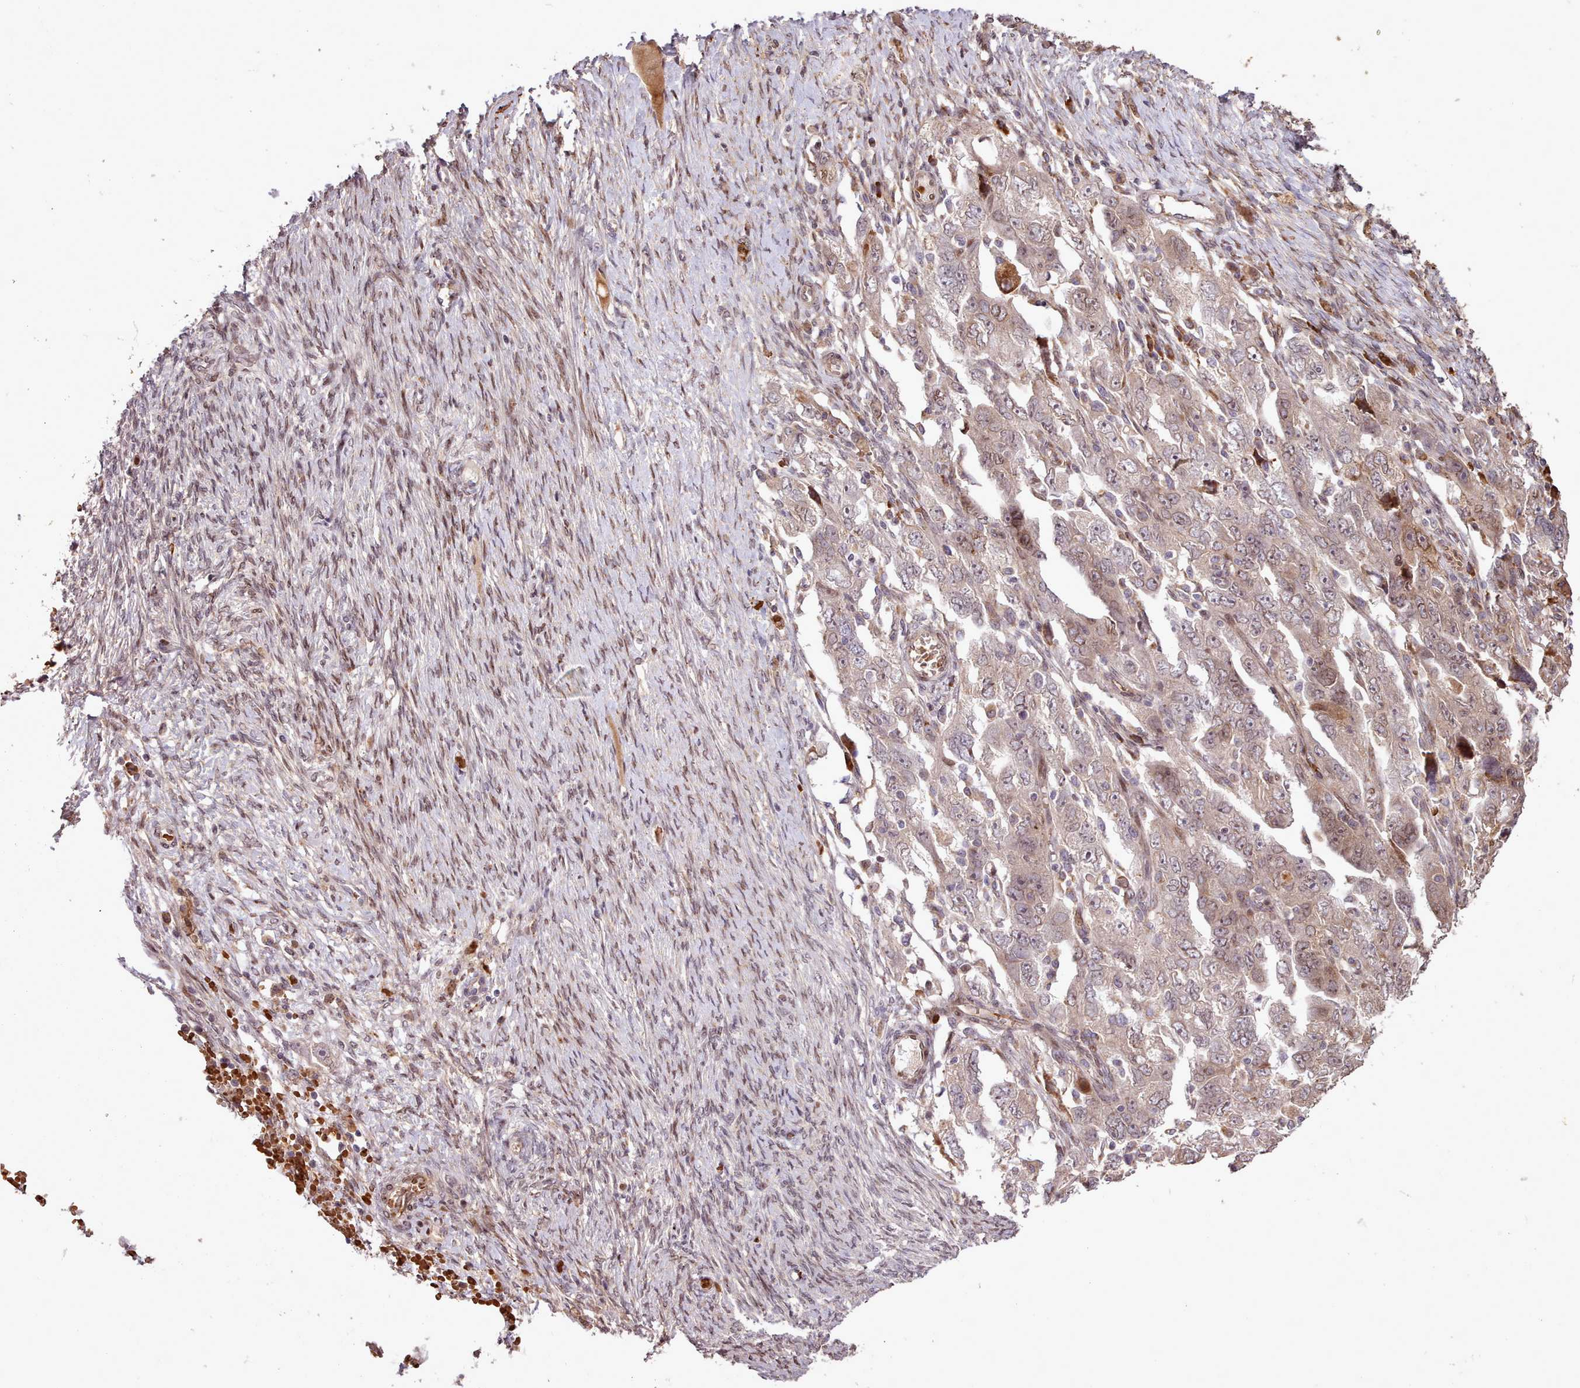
{"staining": {"intensity": "weak", "quantity": "25%-75%", "location": "cytoplasmic/membranous,nuclear"}, "tissue": "ovarian cancer", "cell_type": "Tumor cells", "image_type": "cancer", "snomed": [{"axis": "morphology", "description": "Carcinoma, NOS"}, {"axis": "morphology", "description": "Cystadenocarcinoma, serous, NOS"}, {"axis": "topography", "description": "Ovary"}], "caption": "Ovarian carcinoma stained with a protein marker displays weak staining in tumor cells.", "gene": "CABP1", "patient": {"sex": "female", "age": 69}}